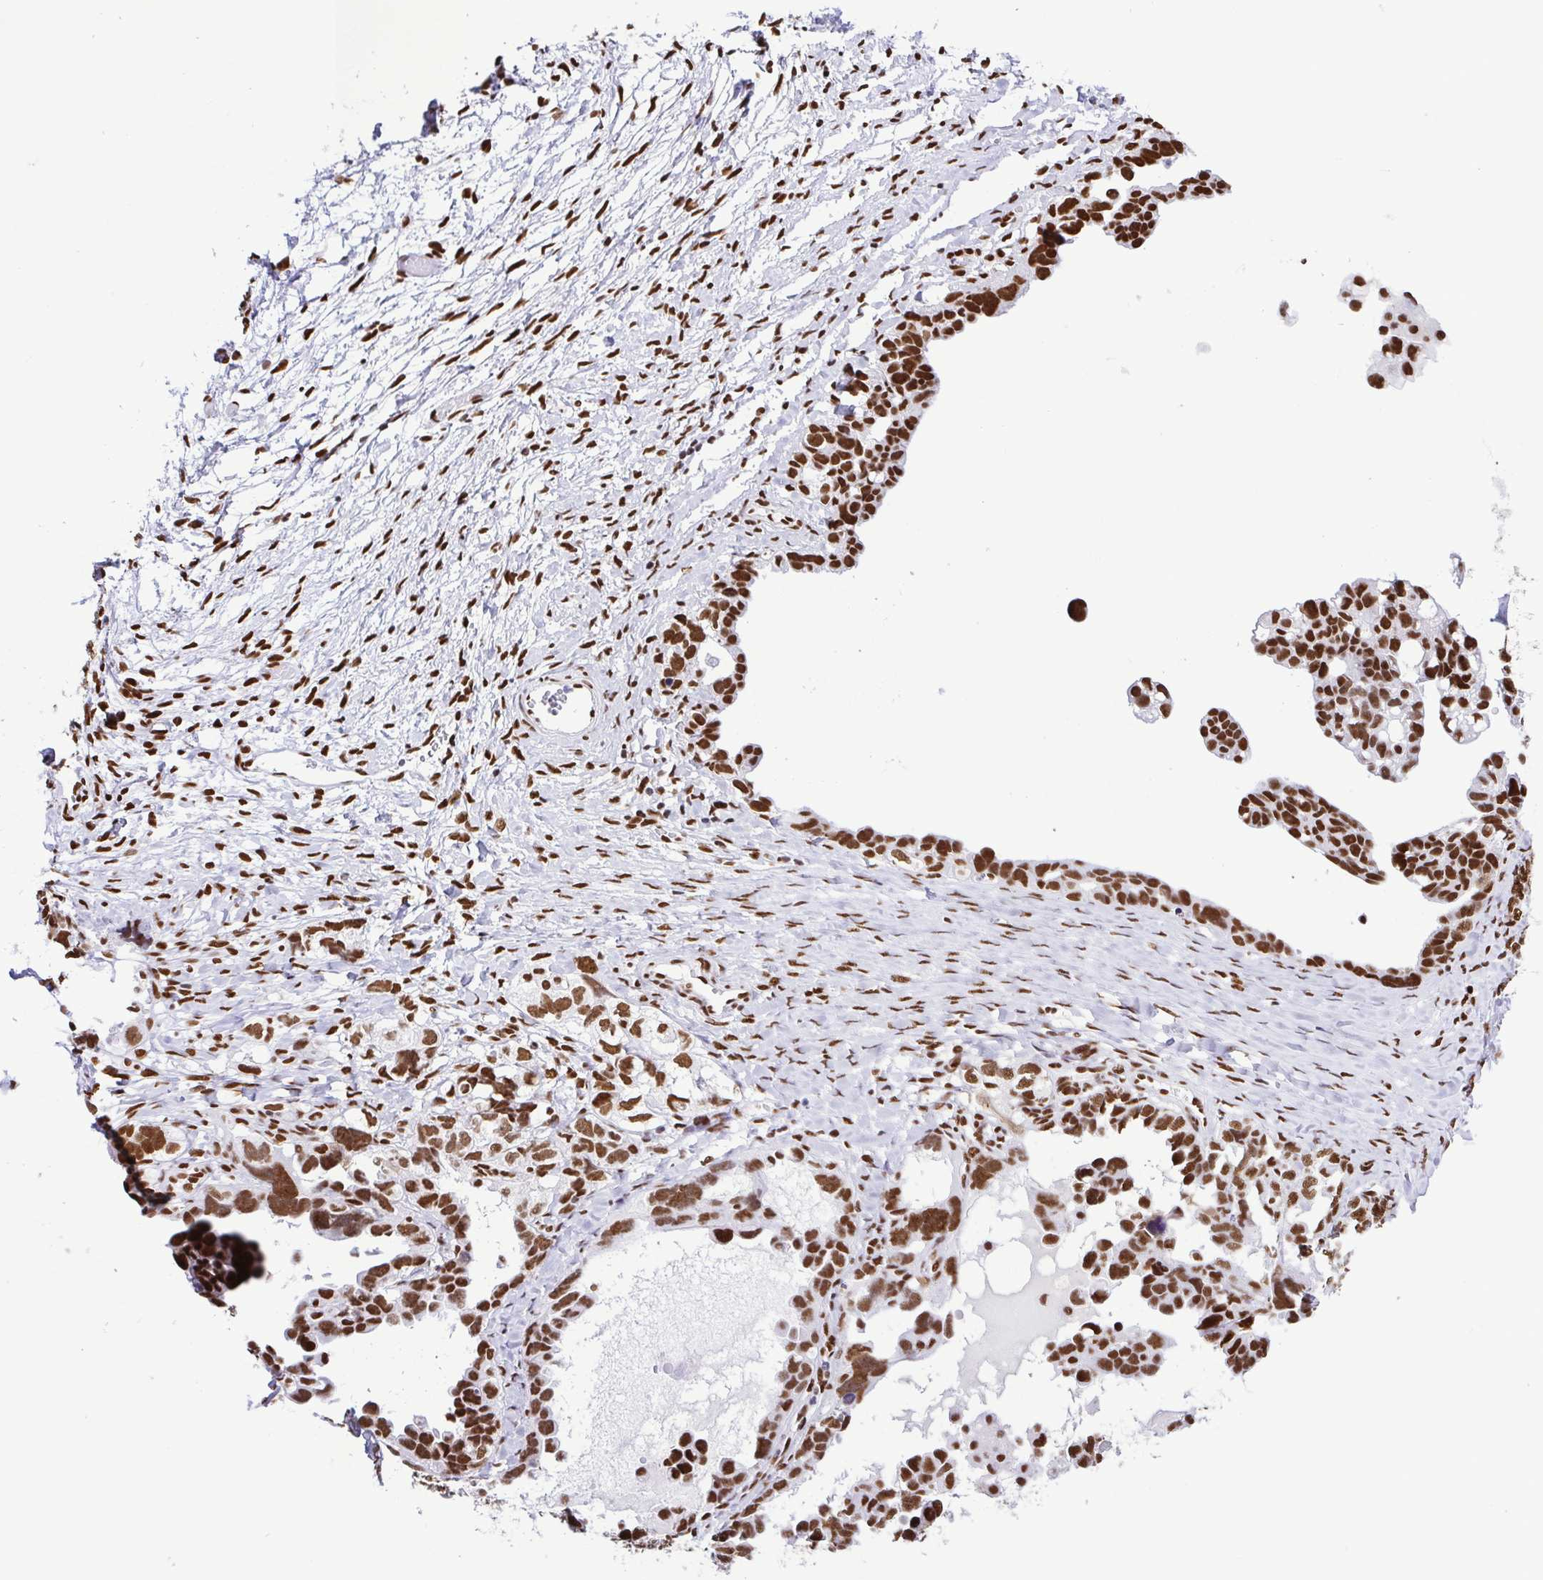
{"staining": {"intensity": "strong", "quantity": ">75%", "location": "nuclear"}, "tissue": "ovarian cancer", "cell_type": "Tumor cells", "image_type": "cancer", "snomed": [{"axis": "morphology", "description": "Cystadenocarcinoma, serous, NOS"}, {"axis": "topography", "description": "Ovary"}], "caption": "Ovarian serous cystadenocarcinoma stained for a protein (brown) demonstrates strong nuclear positive expression in approximately >75% of tumor cells.", "gene": "TRIM28", "patient": {"sex": "female", "age": 69}}